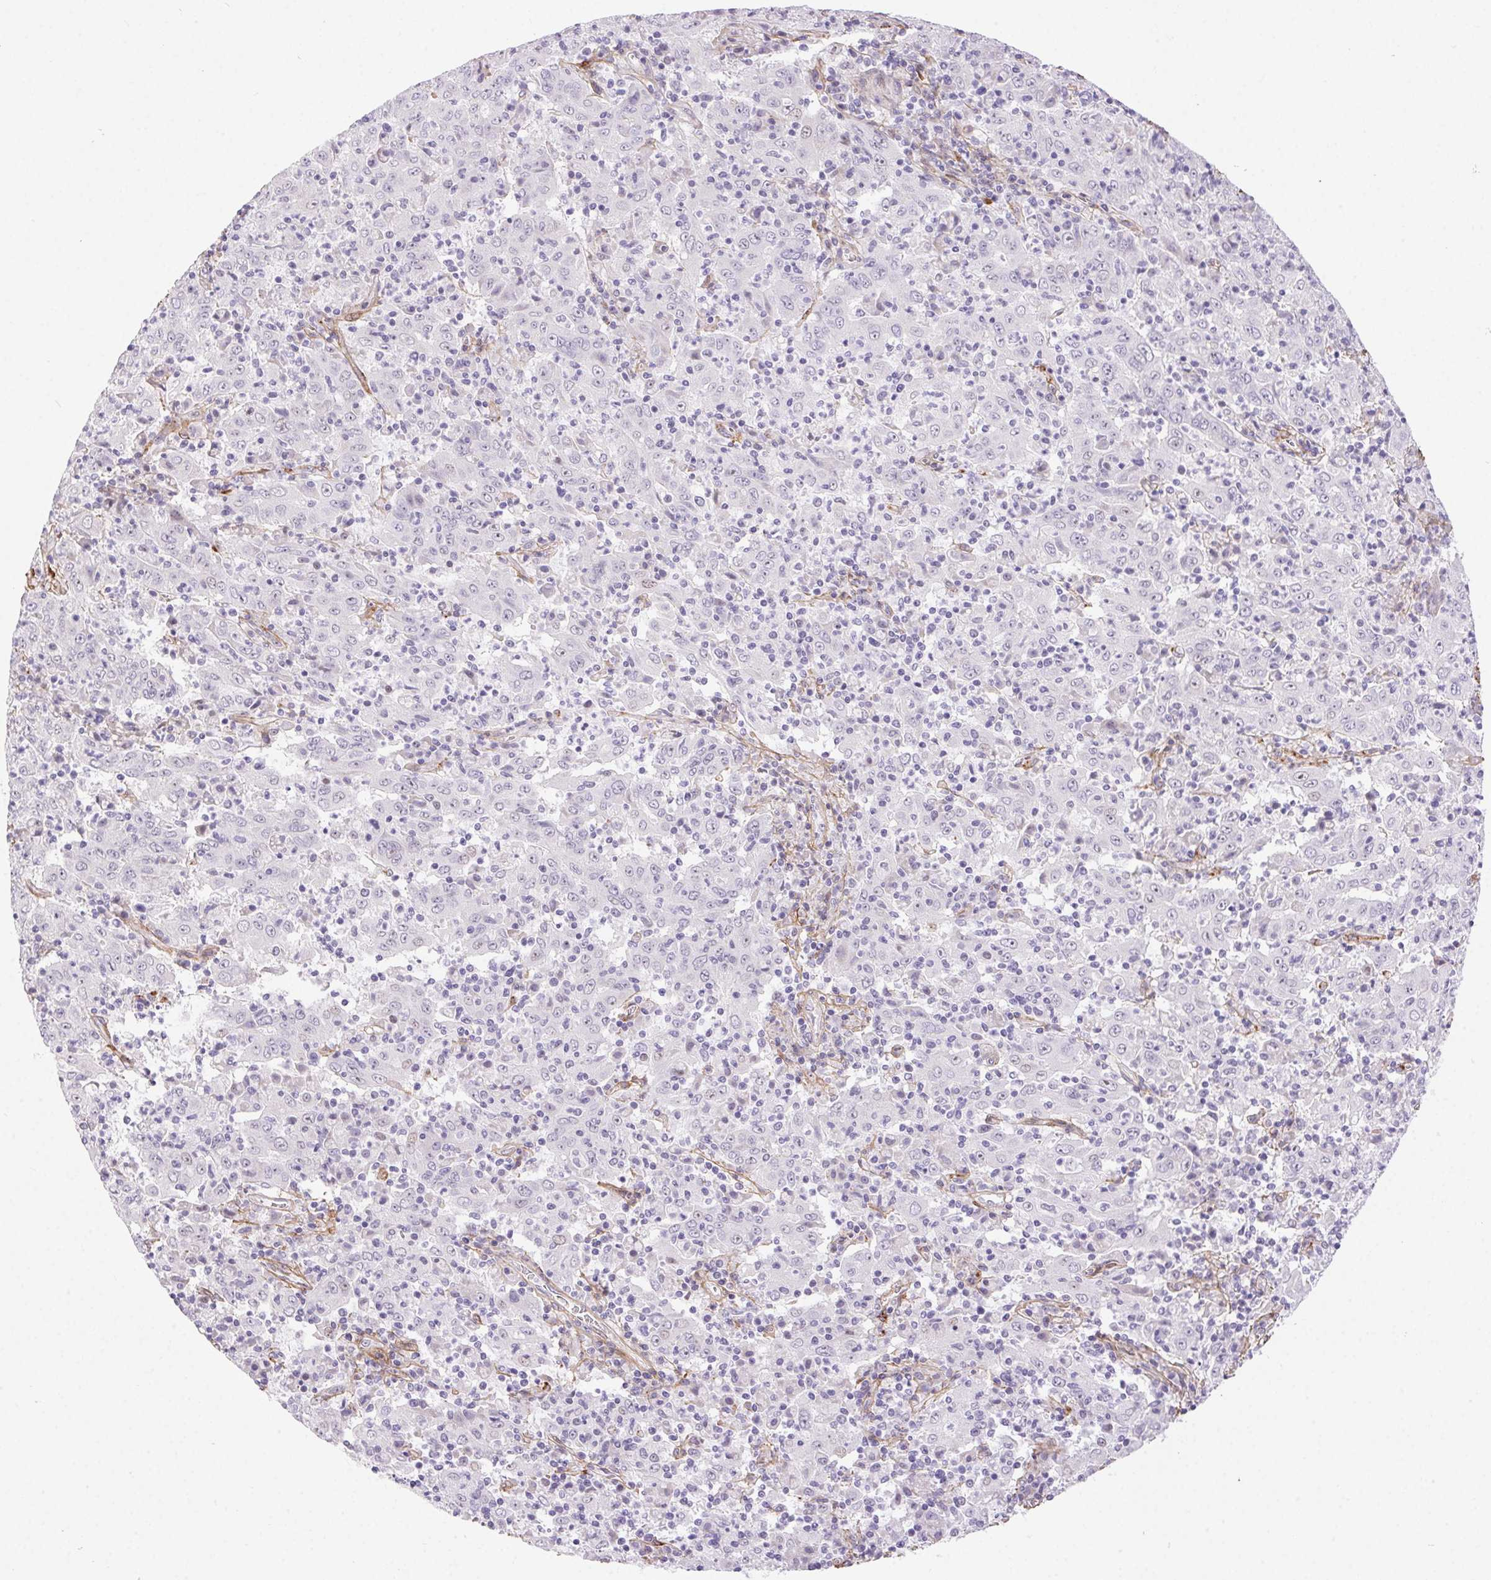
{"staining": {"intensity": "negative", "quantity": "none", "location": "none"}, "tissue": "pancreatic cancer", "cell_type": "Tumor cells", "image_type": "cancer", "snomed": [{"axis": "morphology", "description": "Adenocarcinoma, NOS"}, {"axis": "topography", "description": "Pancreas"}], "caption": "High magnification brightfield microscopy of pancreatic cancer (adenocarcinoma) stained with DAB (3,3'-diaminobenzidine) (brown) and counterstained with hematoxylin (blue): tumor cells show no significant expression.", "gene": "PDZD2", "patient": {"sex": "male", "age": 63}}